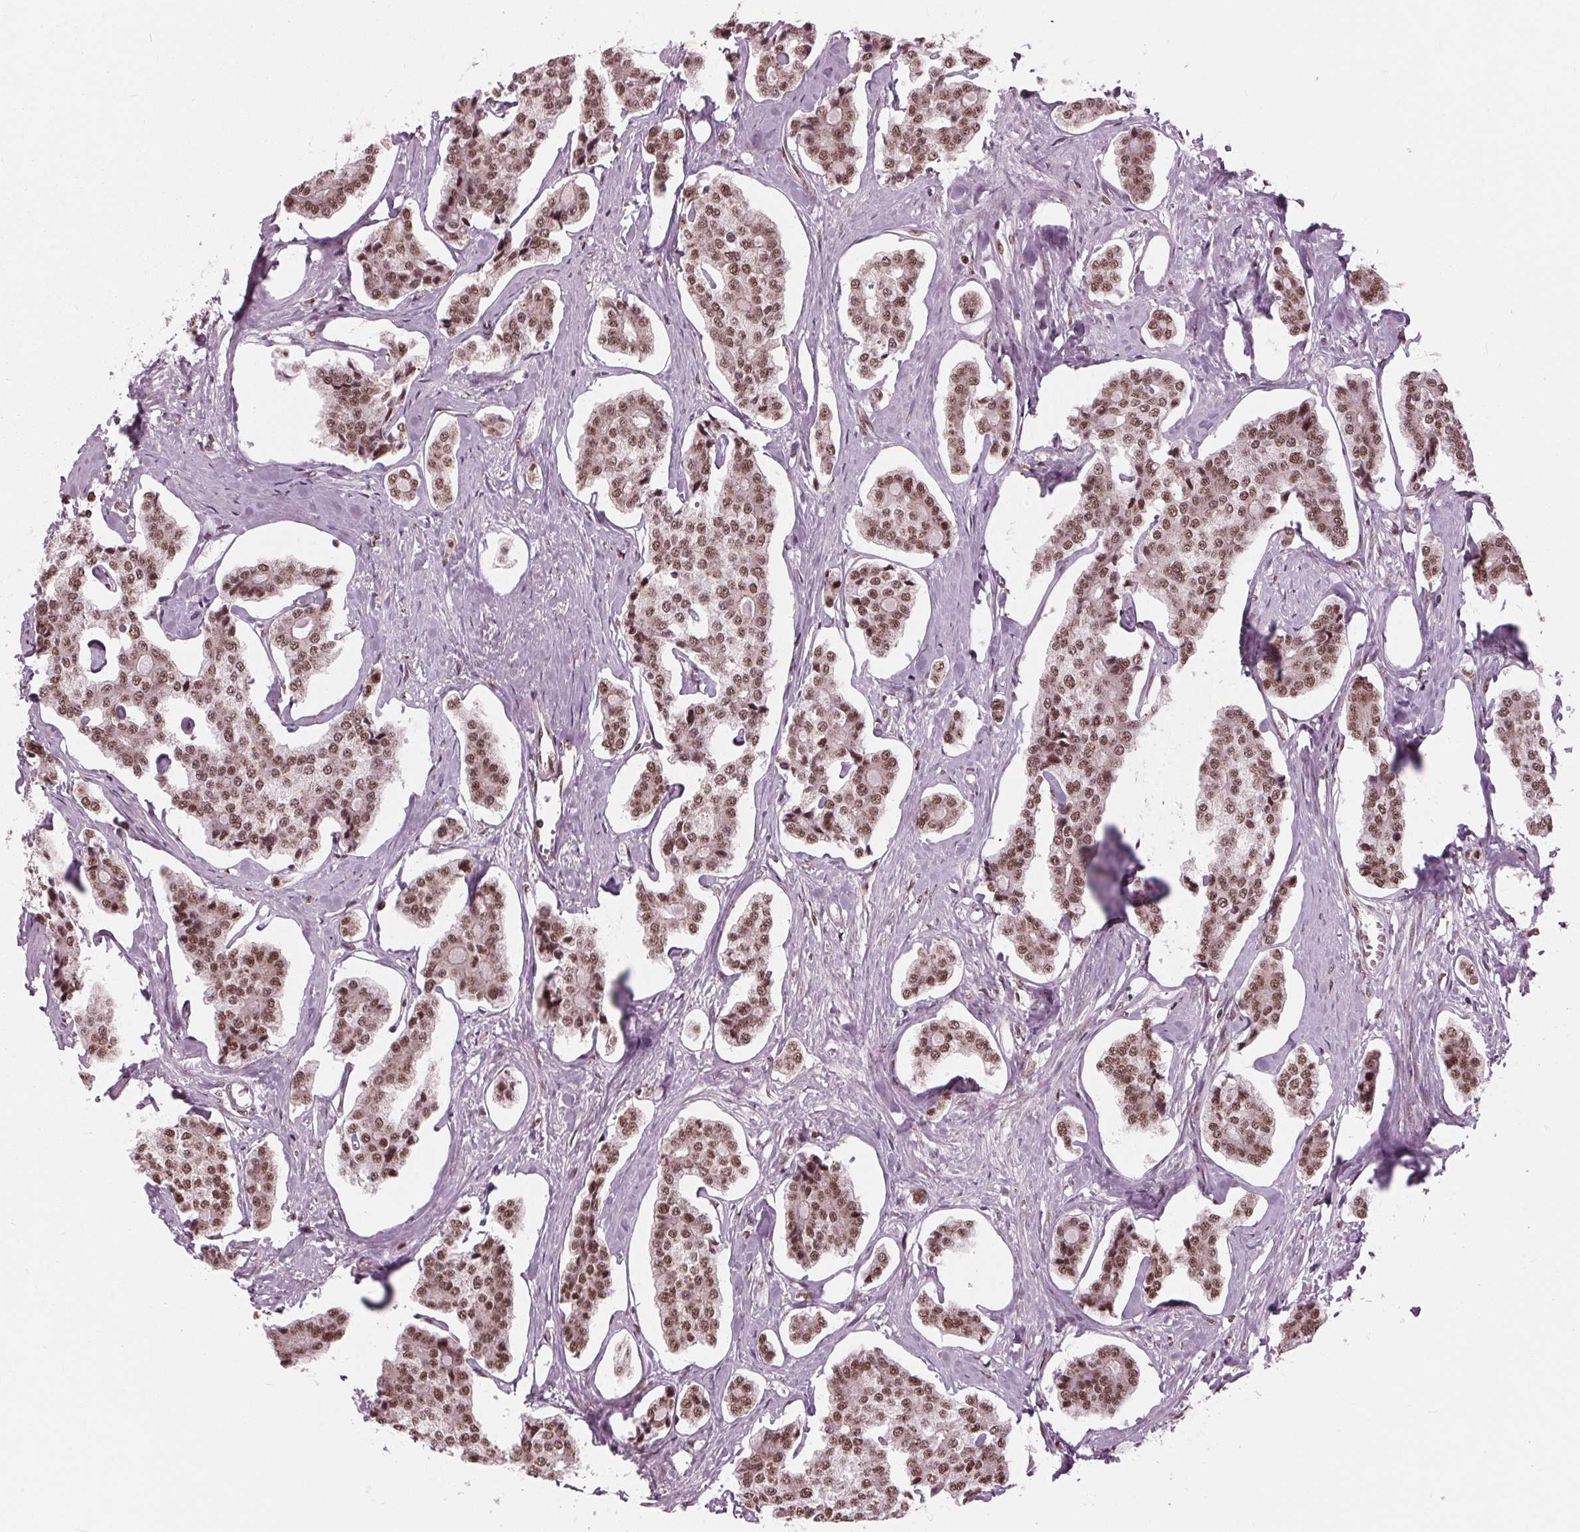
{"staining": {"intensity": "moderate", "quantity": ">75%", "location": "nuclear"}, "tissue": "carcinoid", "cell_type": "Tumor cells", "image_type": "cancer", "snomed": [{"axis": "morphology", "description": "Carcinoid, malignant, NOS"}, {"axis": "topography", "description": "Small intestine"}], "caption": "Protein staining reveals moderate nuclear expression in about >75% of tumor cells in carcinoid.", "gene": "LSM2", "patient": {"sex": "female", "age": 65}}